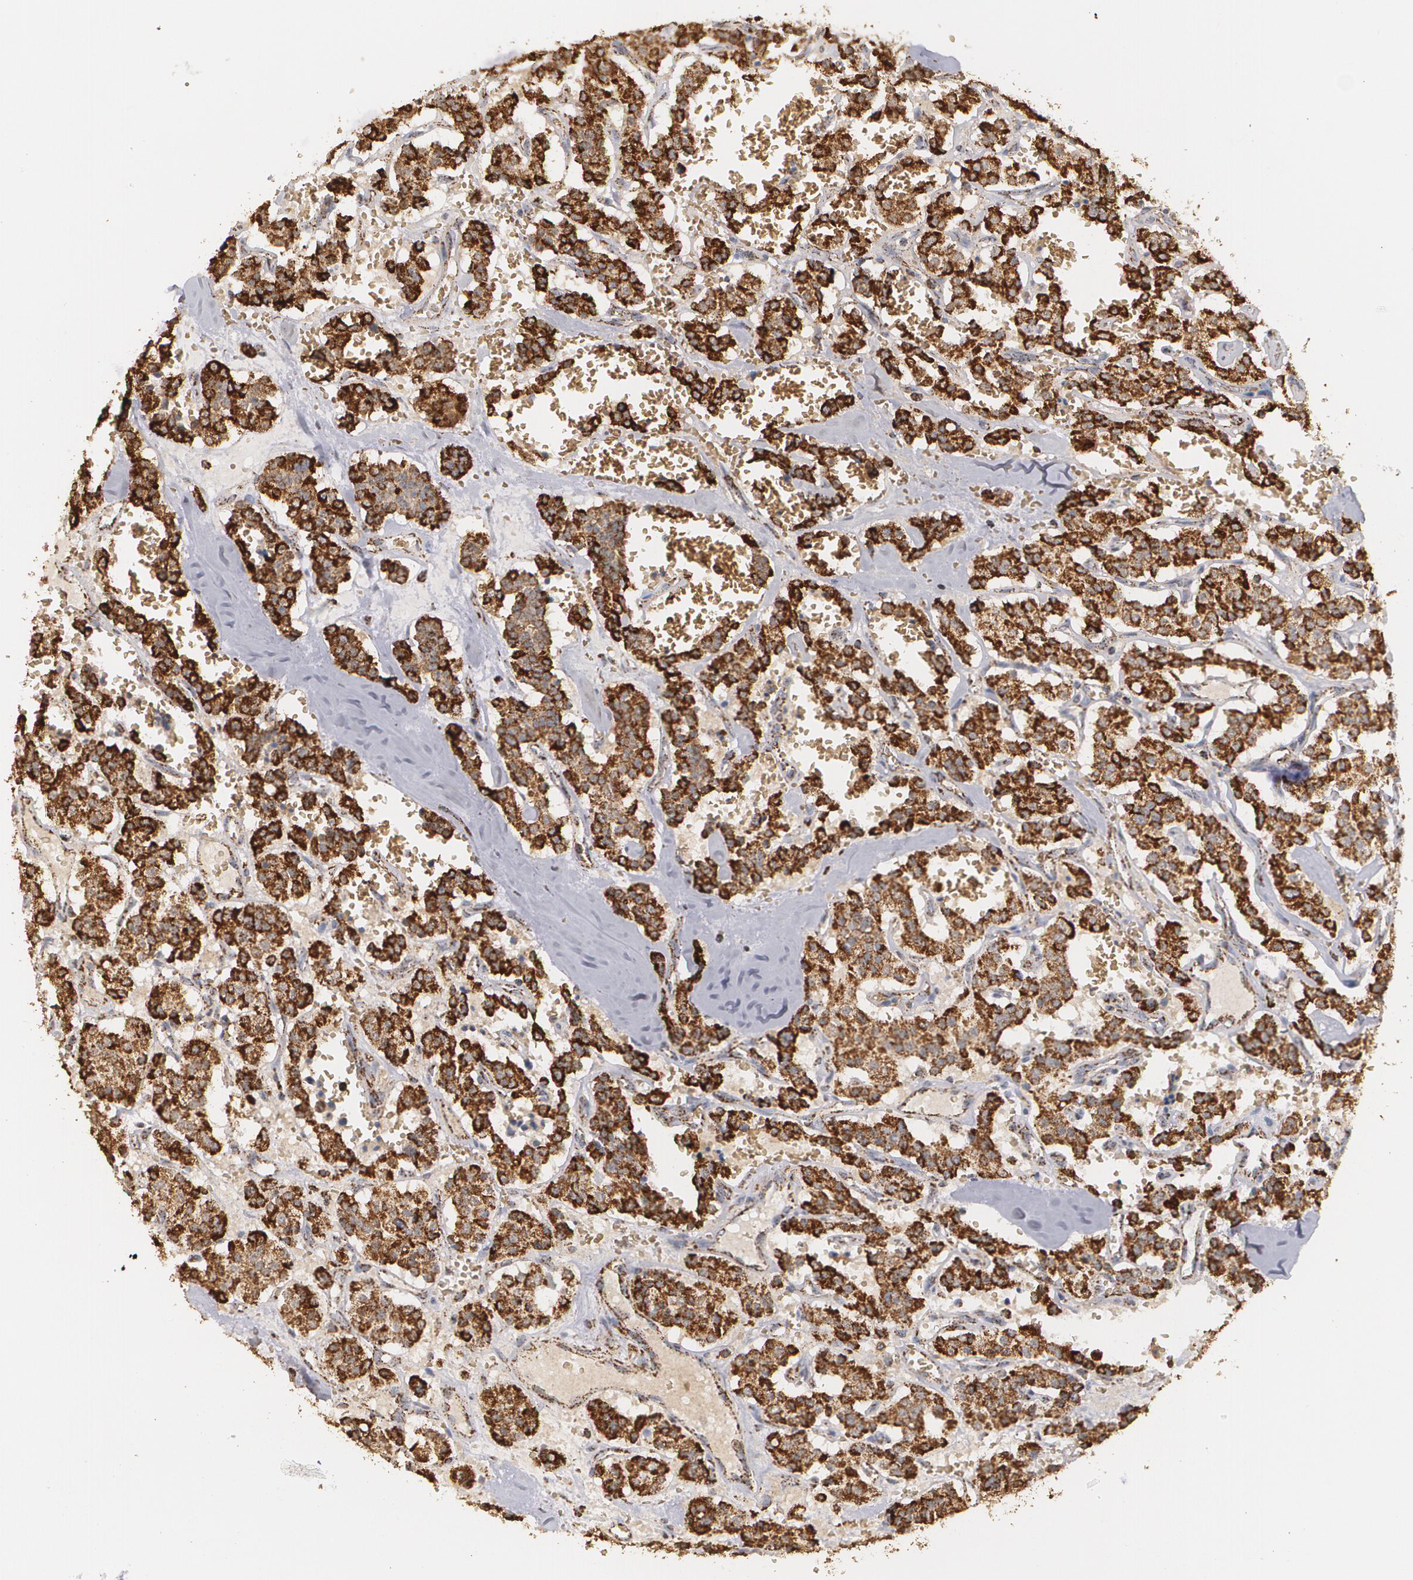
{"staining": {"intensity": "strong", "quantity": ">75%", "location": "cytoplasmic/membranous"}, "tissue": "carcinoid", "cell_type": "Tumor cells", "image_type": "cancer", "snomed": [{"axis": "morphology", "description": "Carcinoid, malignant, NOS"}, {"axis": "topography", "description": "Bronchus"}], "caption": "A brown stain labels strong cytoplasmic/membranous positivity of a protein in carcinoid tumor cells. The protein of interest is shown in brown color, while the nuclei are stained blue.", "gene": "HSPD1", "patient": {"sex": "male", "age": 55}}